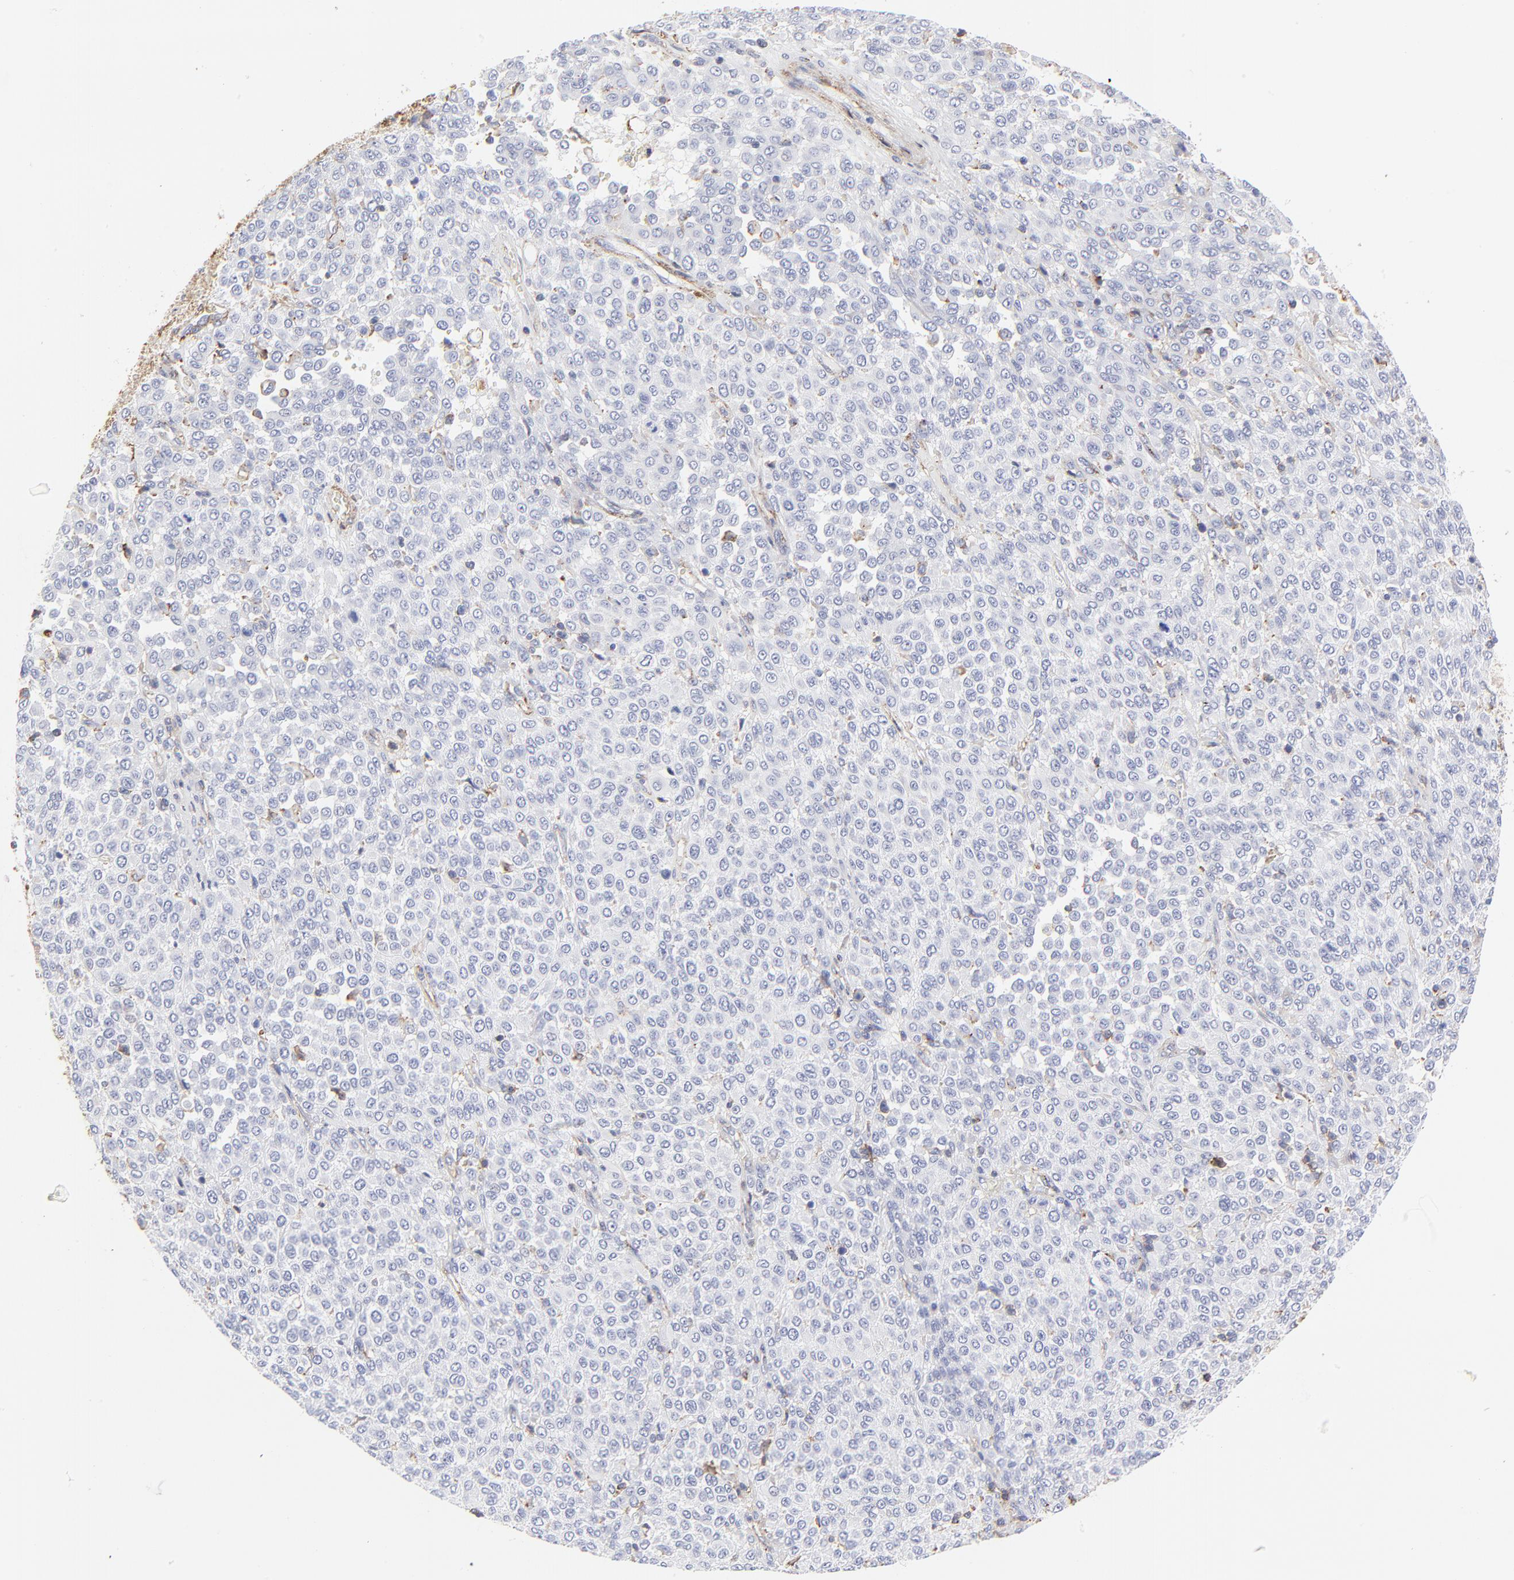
{"staining": {"intensity": "negative", "quantity": "none", "location": "none"}, "tissue": "melanoma", "cell_type": "Tumor cells", "image_type": "cancer", "snomed": [{"axis": "morphology", "description": "Malignant melanoma, Metastatic site"}, {"axis": "topography", "description": "Pancreas"}], "caption": "Melanoma stained for a protein using immunohistochemistry displays no expression tumor cells.", "gene": "ANXA6", "patient": {"sex": "female", "age": 30}}